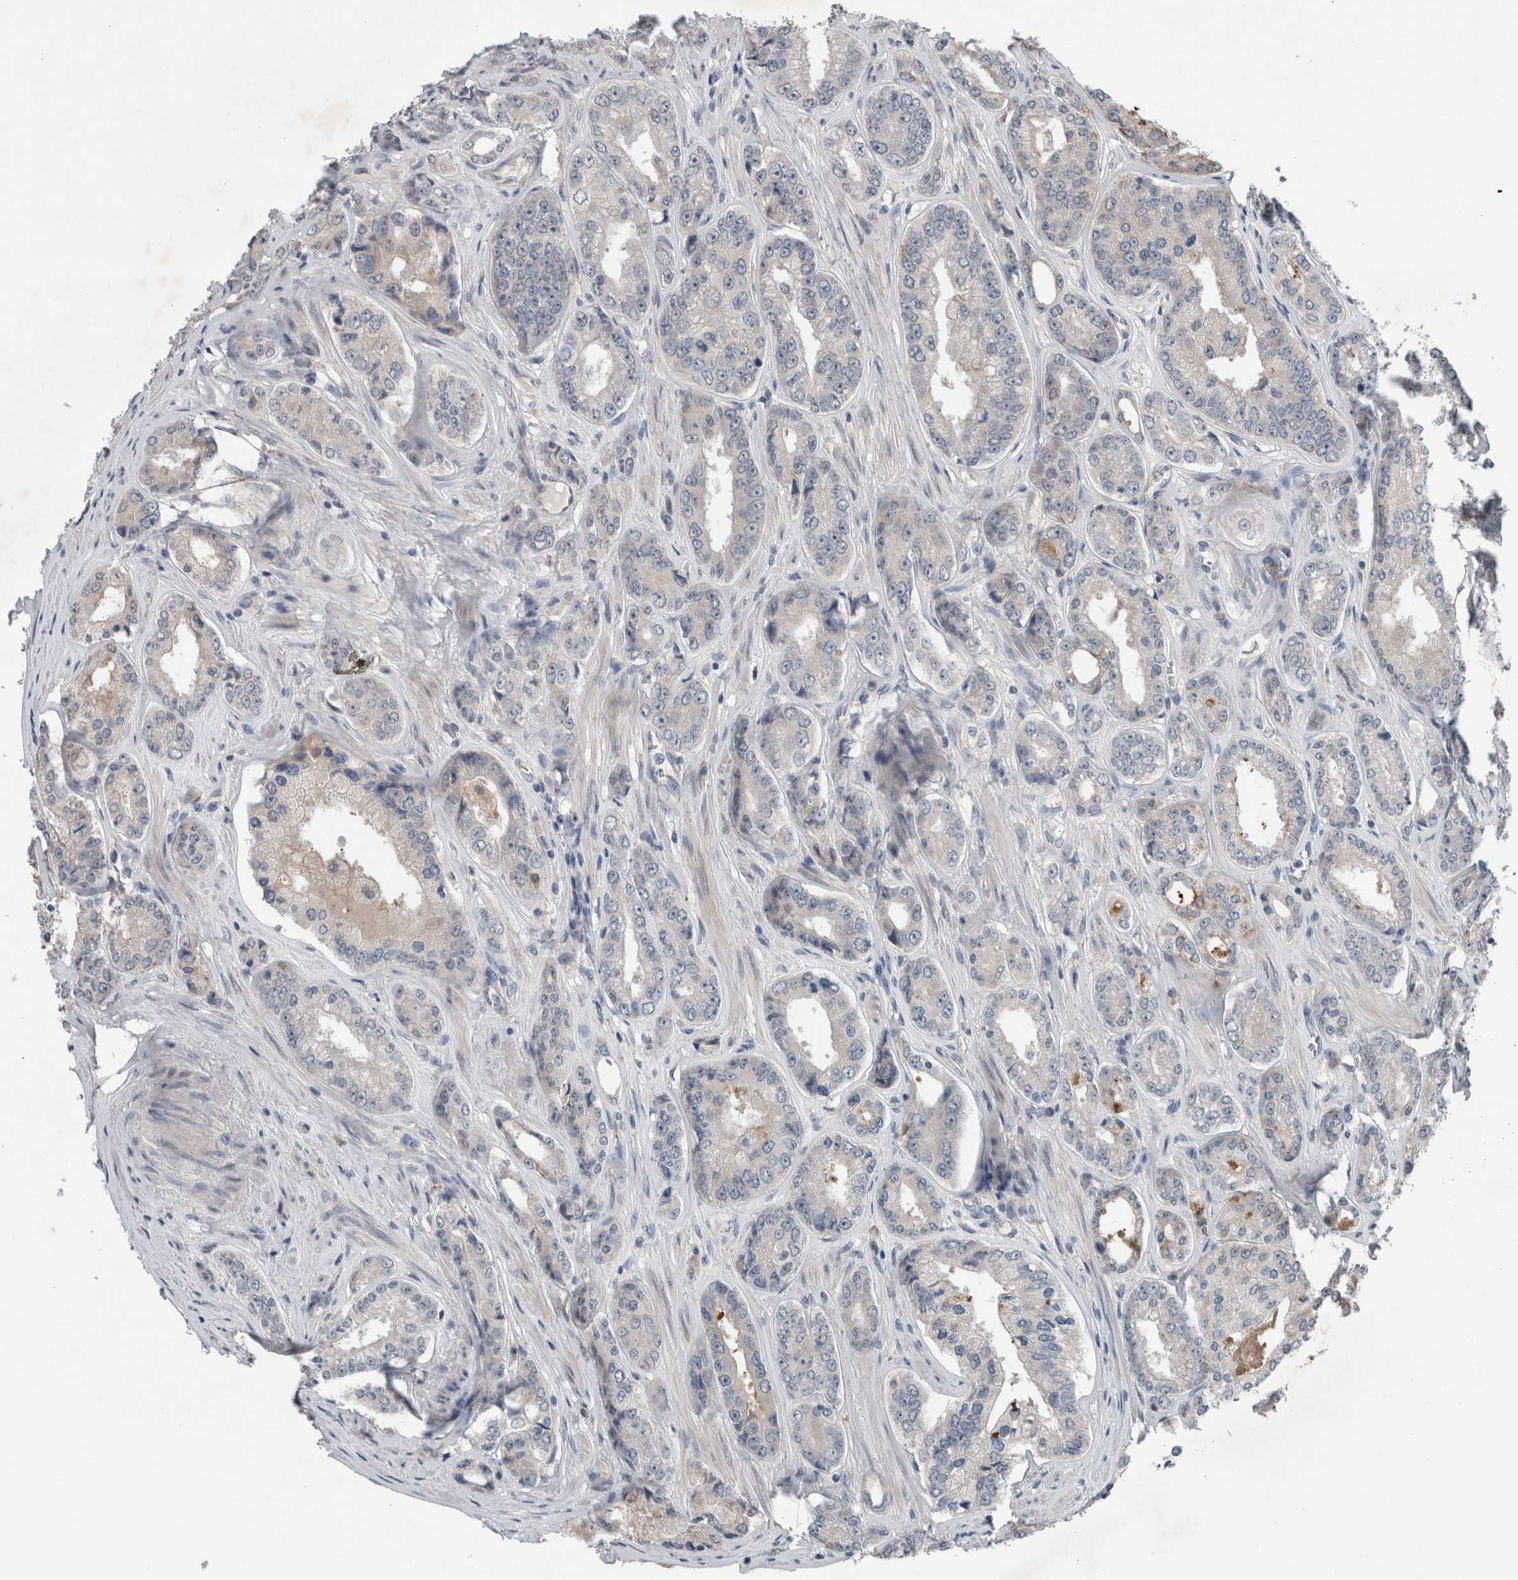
{"staining": {"intensity": "negative", "quantity": "none", "location": "none"}, "tissue": "prostate cancer", "cell_type": "Tumor cells", "image_type": "cancer", "snomed": [{"axis": "morphology", "description": "Adenocarcinoma, High grade"}, {"axis": "topography", "description": "Prostate"}], "caption": "Image shows no protein staining in tumor cells of high-grade adenocarcinoma (prostate) tissue. Nuclei are stained in blue.", "gene": "CRNN", "patient": {"sex": "male", "age": 61}}